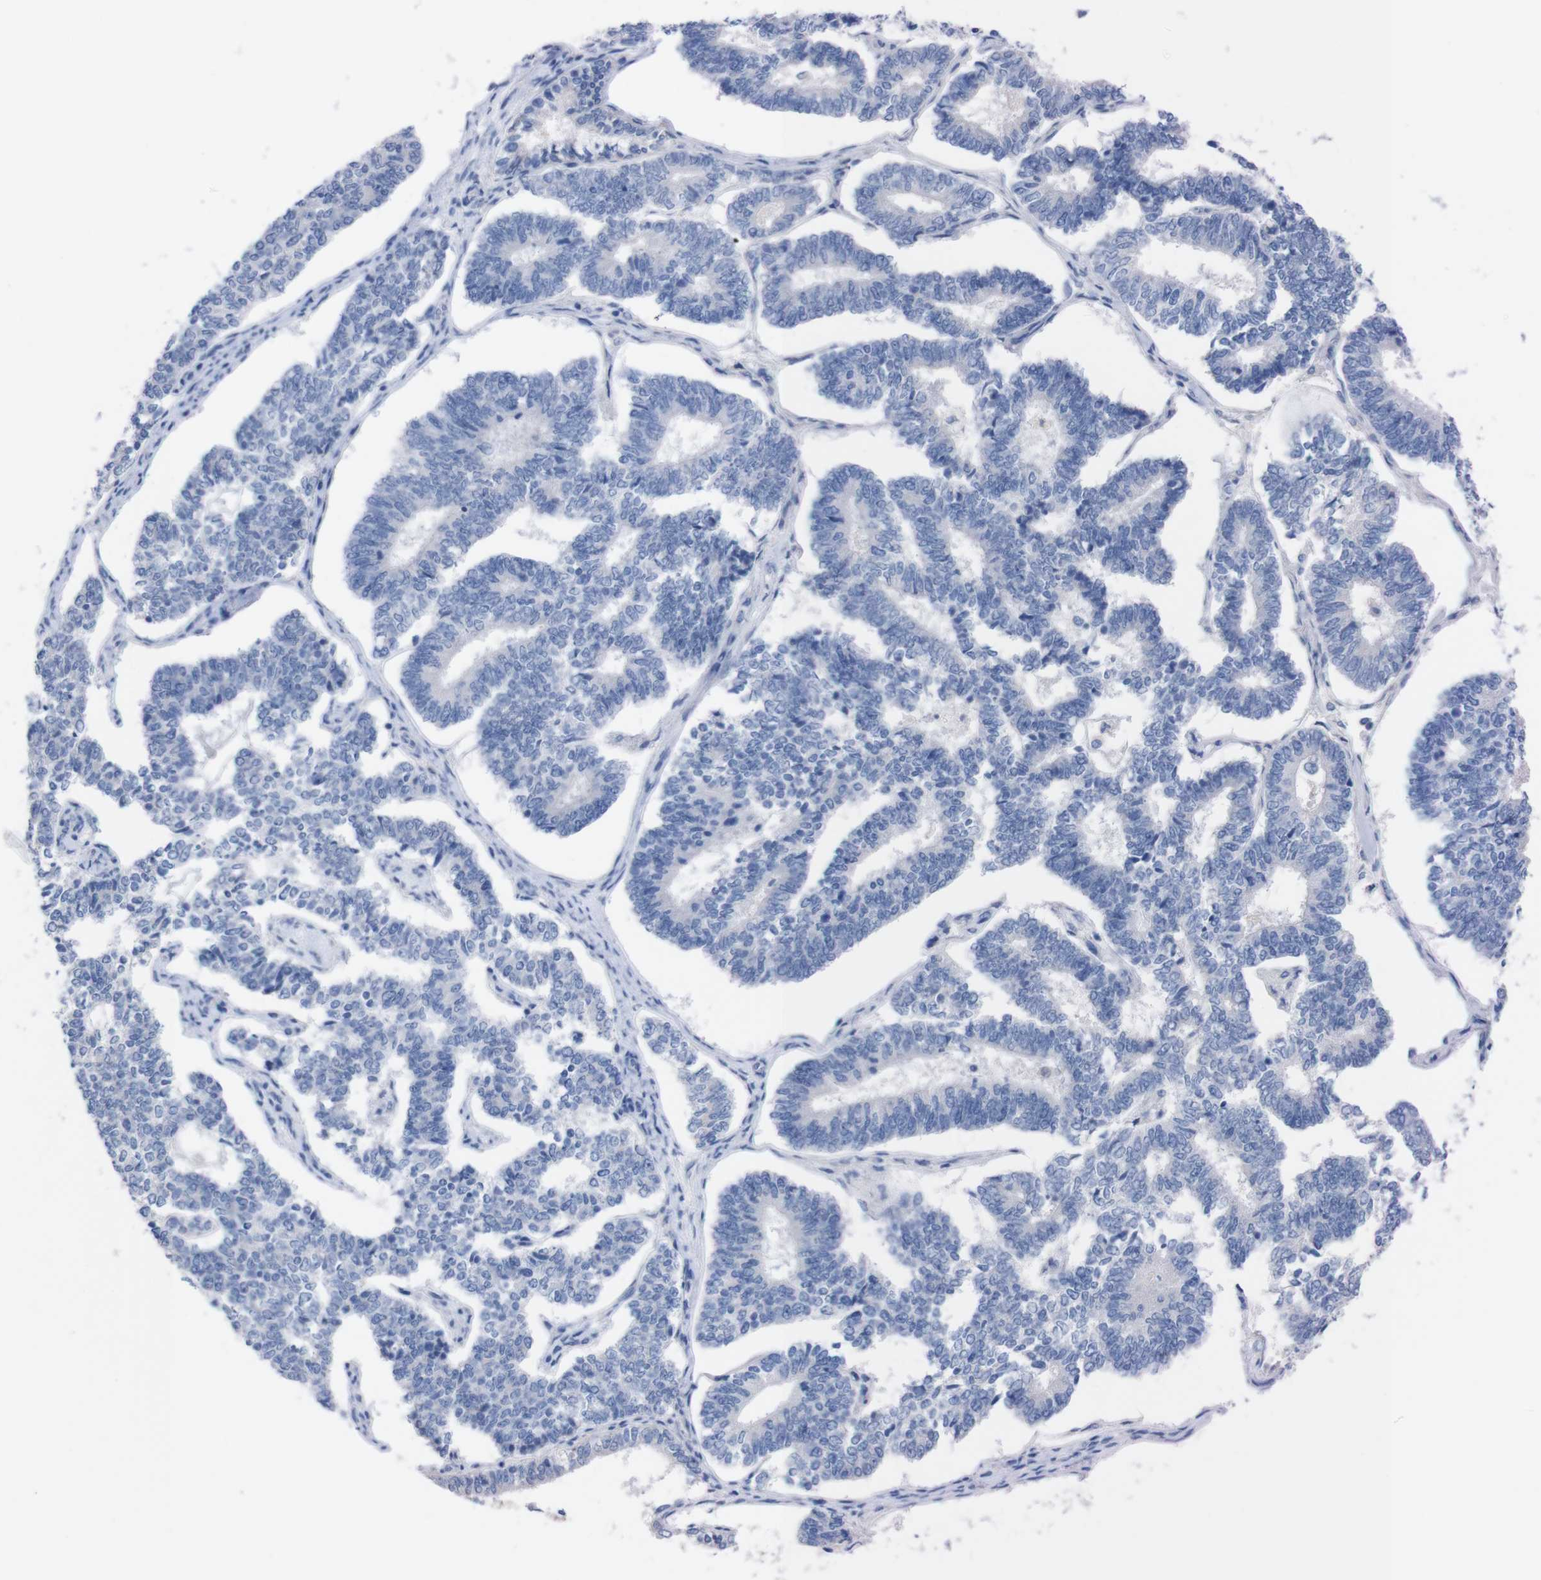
{"staining": {"intensity": "negative", "quantity": "none", "location": "none"}, "tissue": "endometrial cancer", "cell_type": "Tumor cells", "image_type": "cancer", "snomed": [{"axis": "morphology", "description": "Adenocarcinoma, NOS"}, {"axis": "topography", "description": "Endometrium"}], "caption": "Adenocarcinoma (endometrial) was stained to show a protein in brown. There is no significant expression in tumor cells. (DAB (3,3'-diaminobenzidine) IHC with hematoxylin counter stain).", "gene": "TMEM243", "patient": {"sex": "female", "age": 70}}